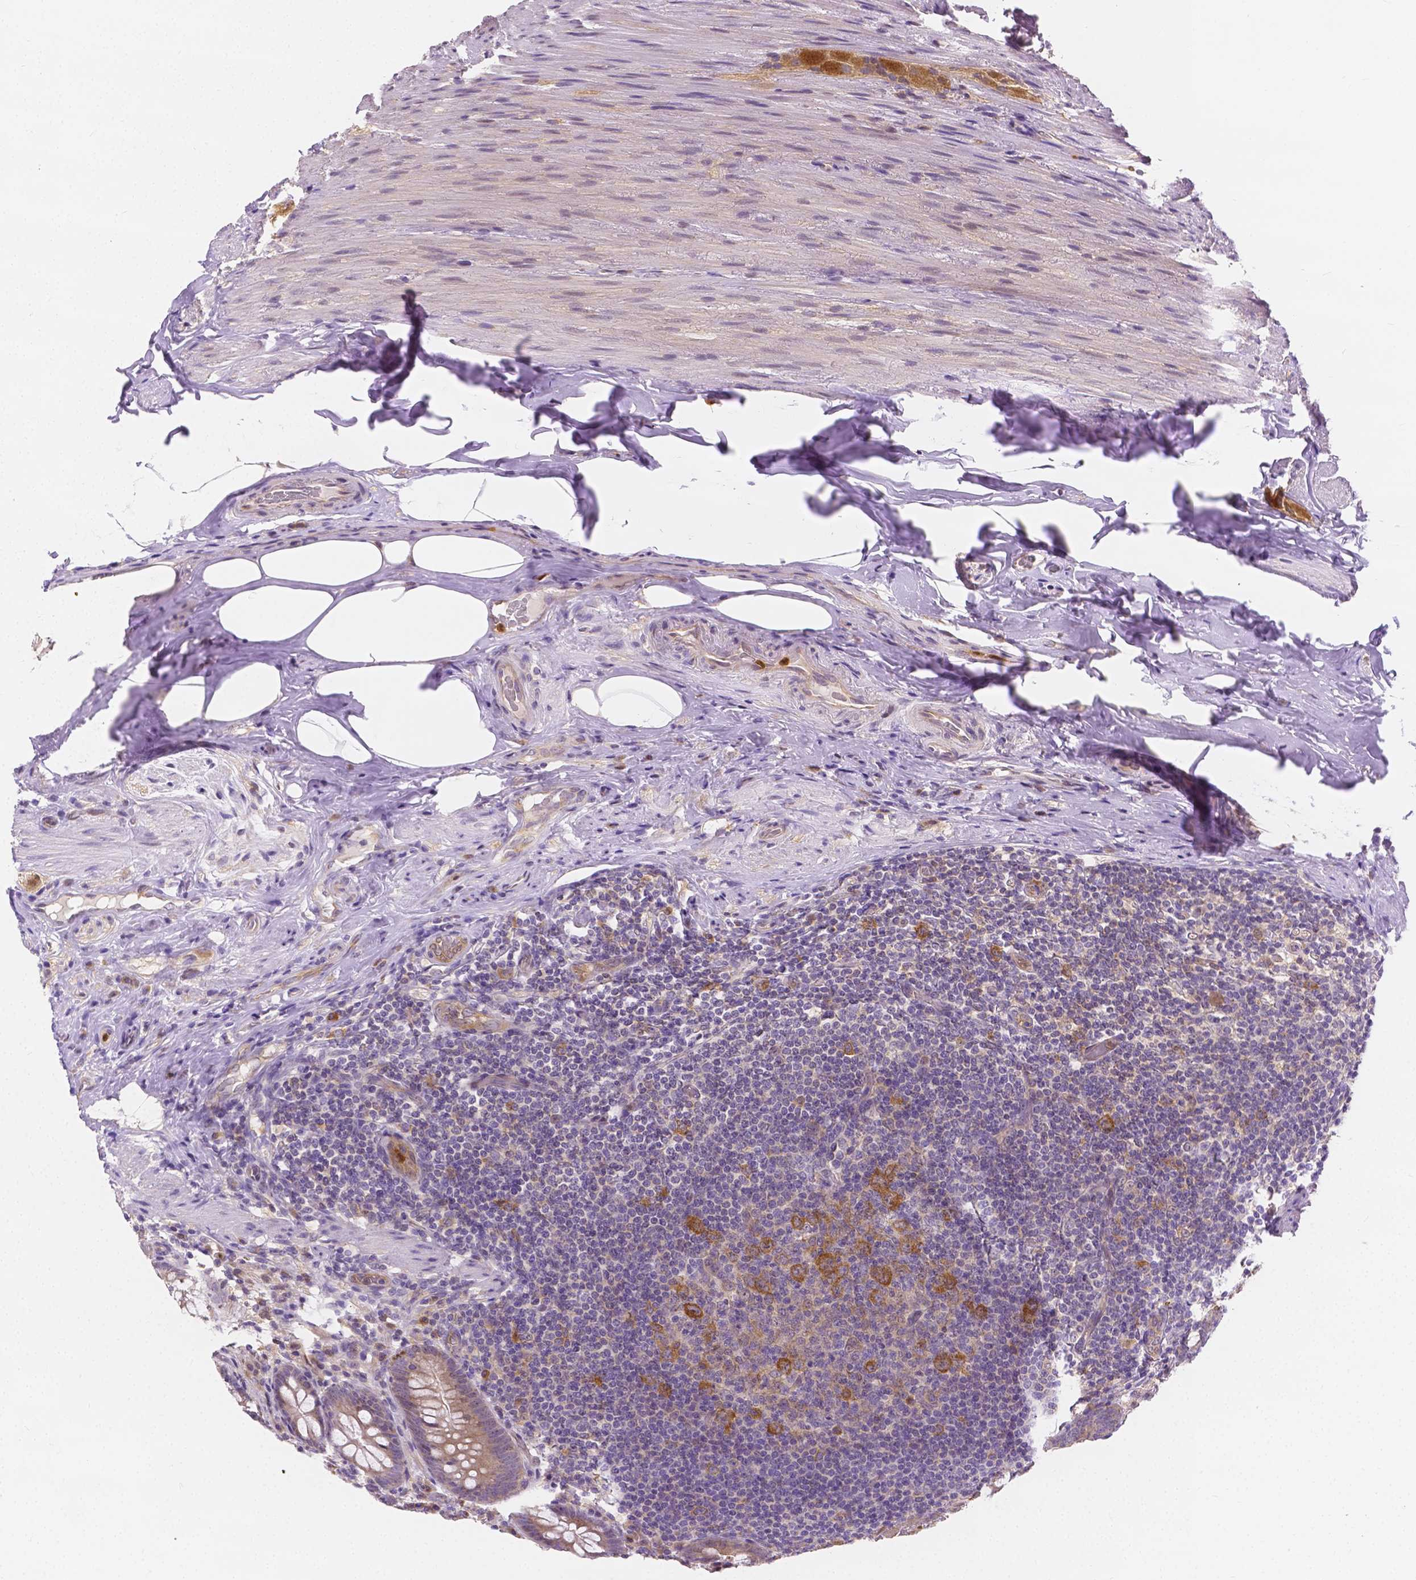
{"staining": {"intensity": "negative", "quantity": "none", "location": "none"}, "tissue": "appendix", "cell_type": "Glandular cells", "image_type": "normal", "snomed": [{"axis": "morphology", "description": "Normal tissue, NOS"}, {"axis": "topography", "description": "Appendix"}], "caption": "There is no significant positivity in glandular cells of appendix. The staining was performed using DAB (3,3'-diaminobenzidine) to visualize the protein expression in brown, while the nuclei were stained in blue with hematoxylin (Magnification: 20x).", "gene": "ZNRD2", "patient": {"sex": "male", "age": 71}}